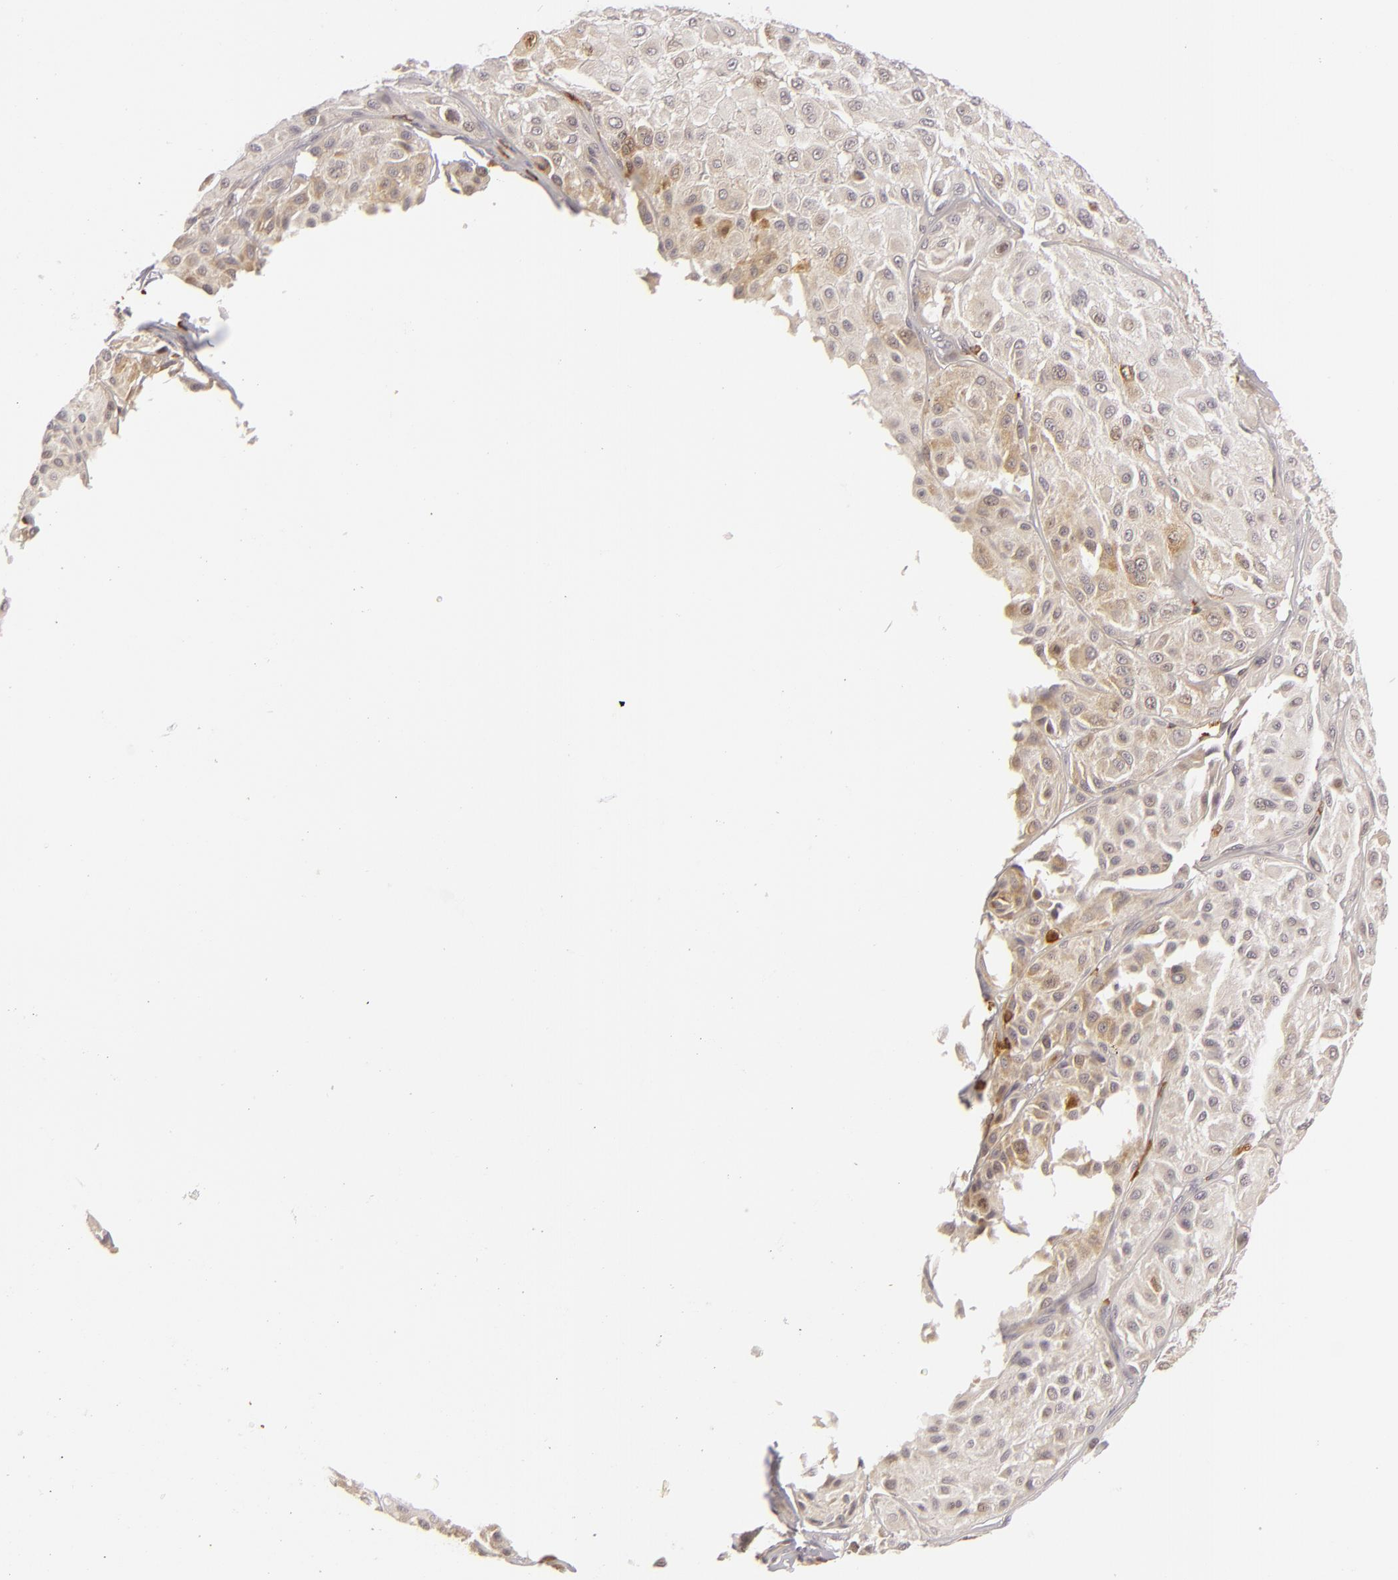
{"staining": {"intensity": "weak", "quantity": "25%-75%", "location": "cytoplasmic/membranous"}, "tissue": "melanoma", "cell_type": "Tumor cells", "image_type": "cancer", "snomed": [{"axis": "morphology", "description": "Malignant melanoma, NOS"}, {"axis": "topography", "description": "Skin"}], "caption": "Malignant melanoma stained with DAB immunohistochemistry reveals low levels of weak cytoplasmic/membranous positivity in about 25%-75% of tumor cells. (Brightfield microscopy of DAB IHC at high magnification).", "gene": "APOBEC3G", "patient": {"sex": "male", "age": 36}}